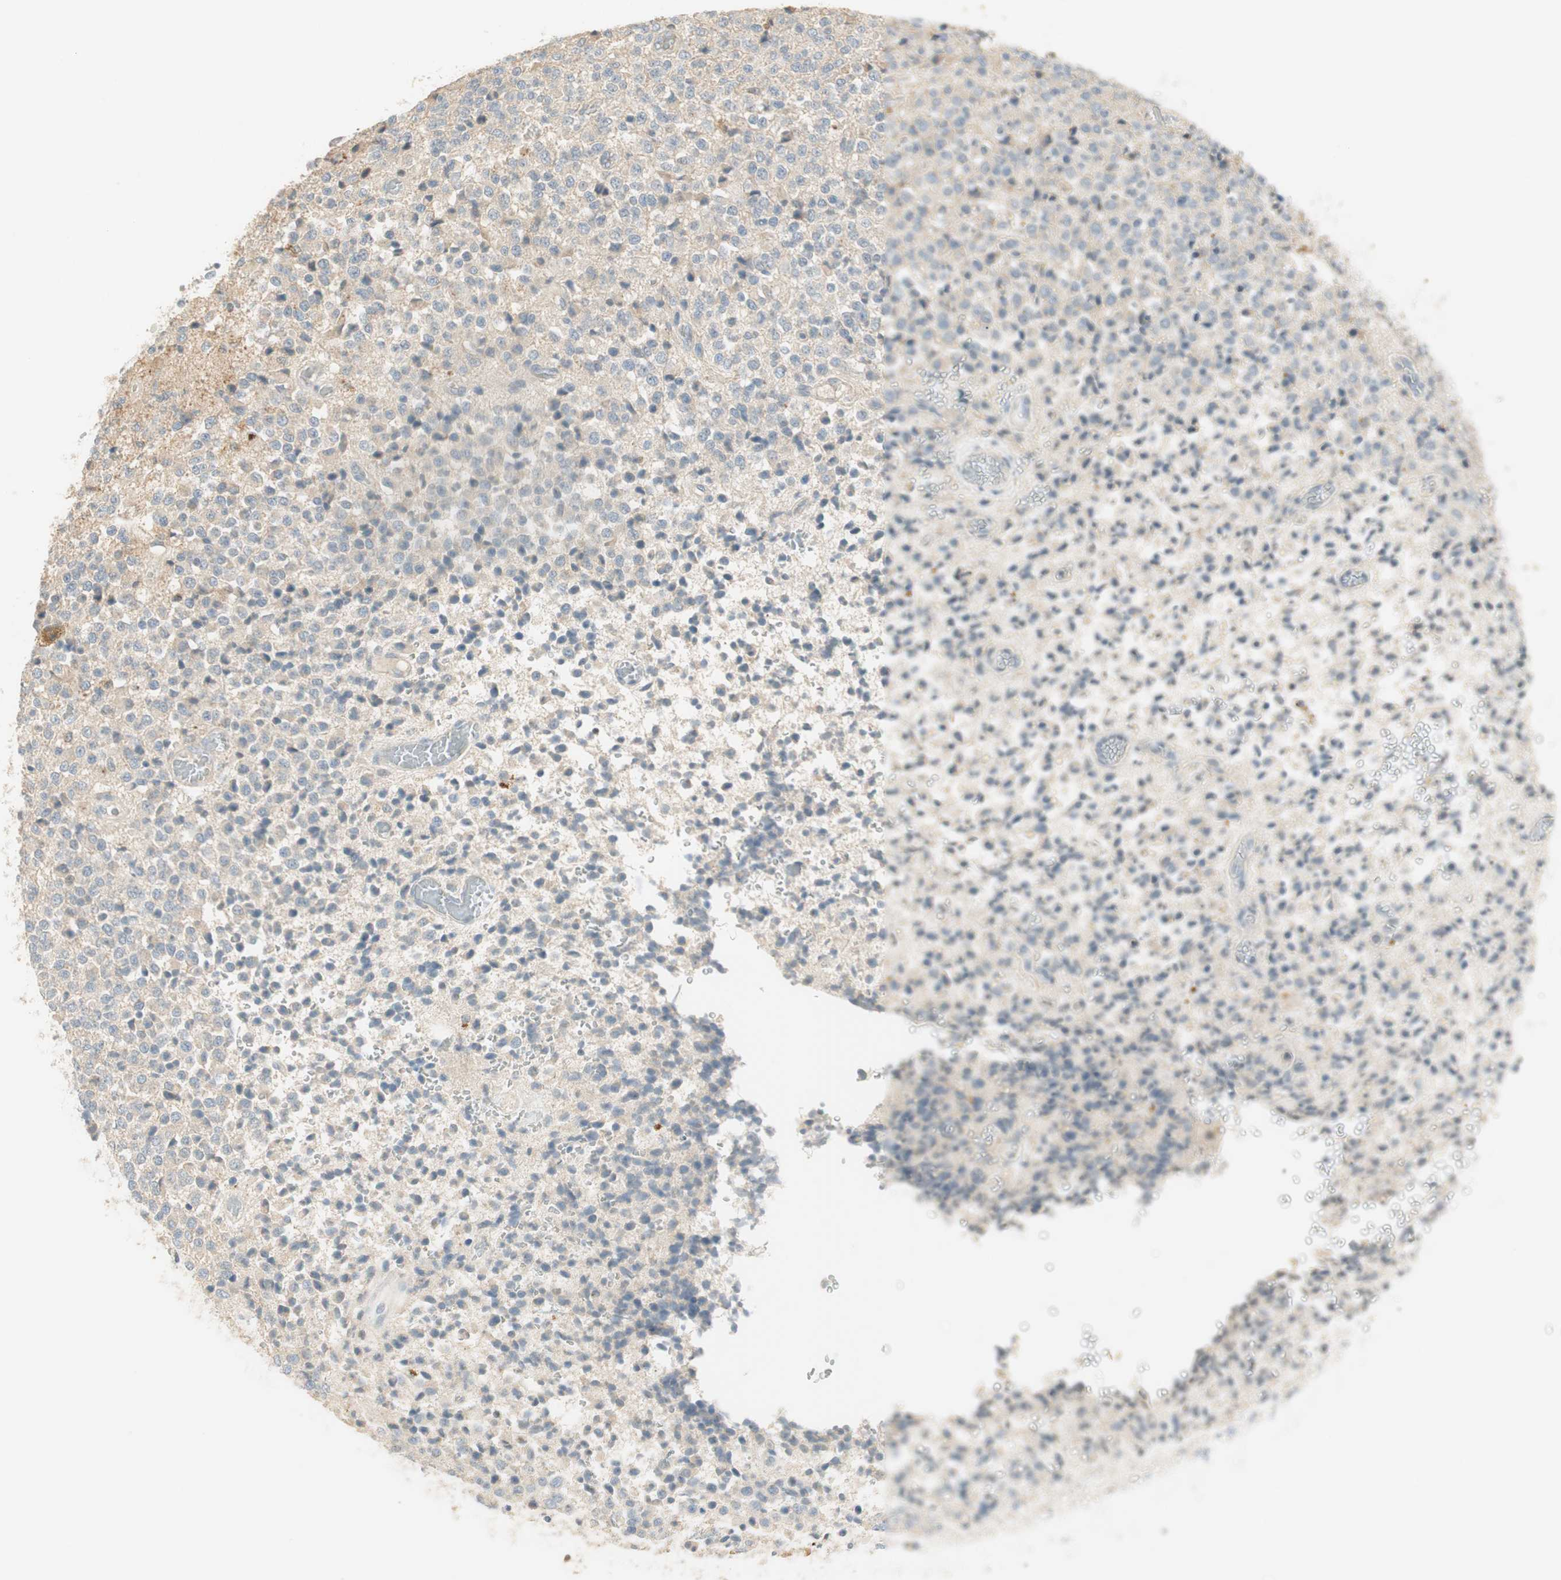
{"staining": {"intensity": "weak", "quantity": "<25%", "location": "cytoplasmic/membranous"}, "tissue": "glioma", "cell_type": "Tumor cells", "image_type": "cancer", "snomed": [{"axis": "morphology", "description": "Glioma, malignant, High grade"}, {"axis": "topography", "description": "pancreas cauda"}], "caption": "An immunohistochemistry (IHC) micrograph of glioma is shown. There is no staining in tumor cells of glioma.", "gene": "RUNX2", "patient": {"sex": "male", "age": 60}}